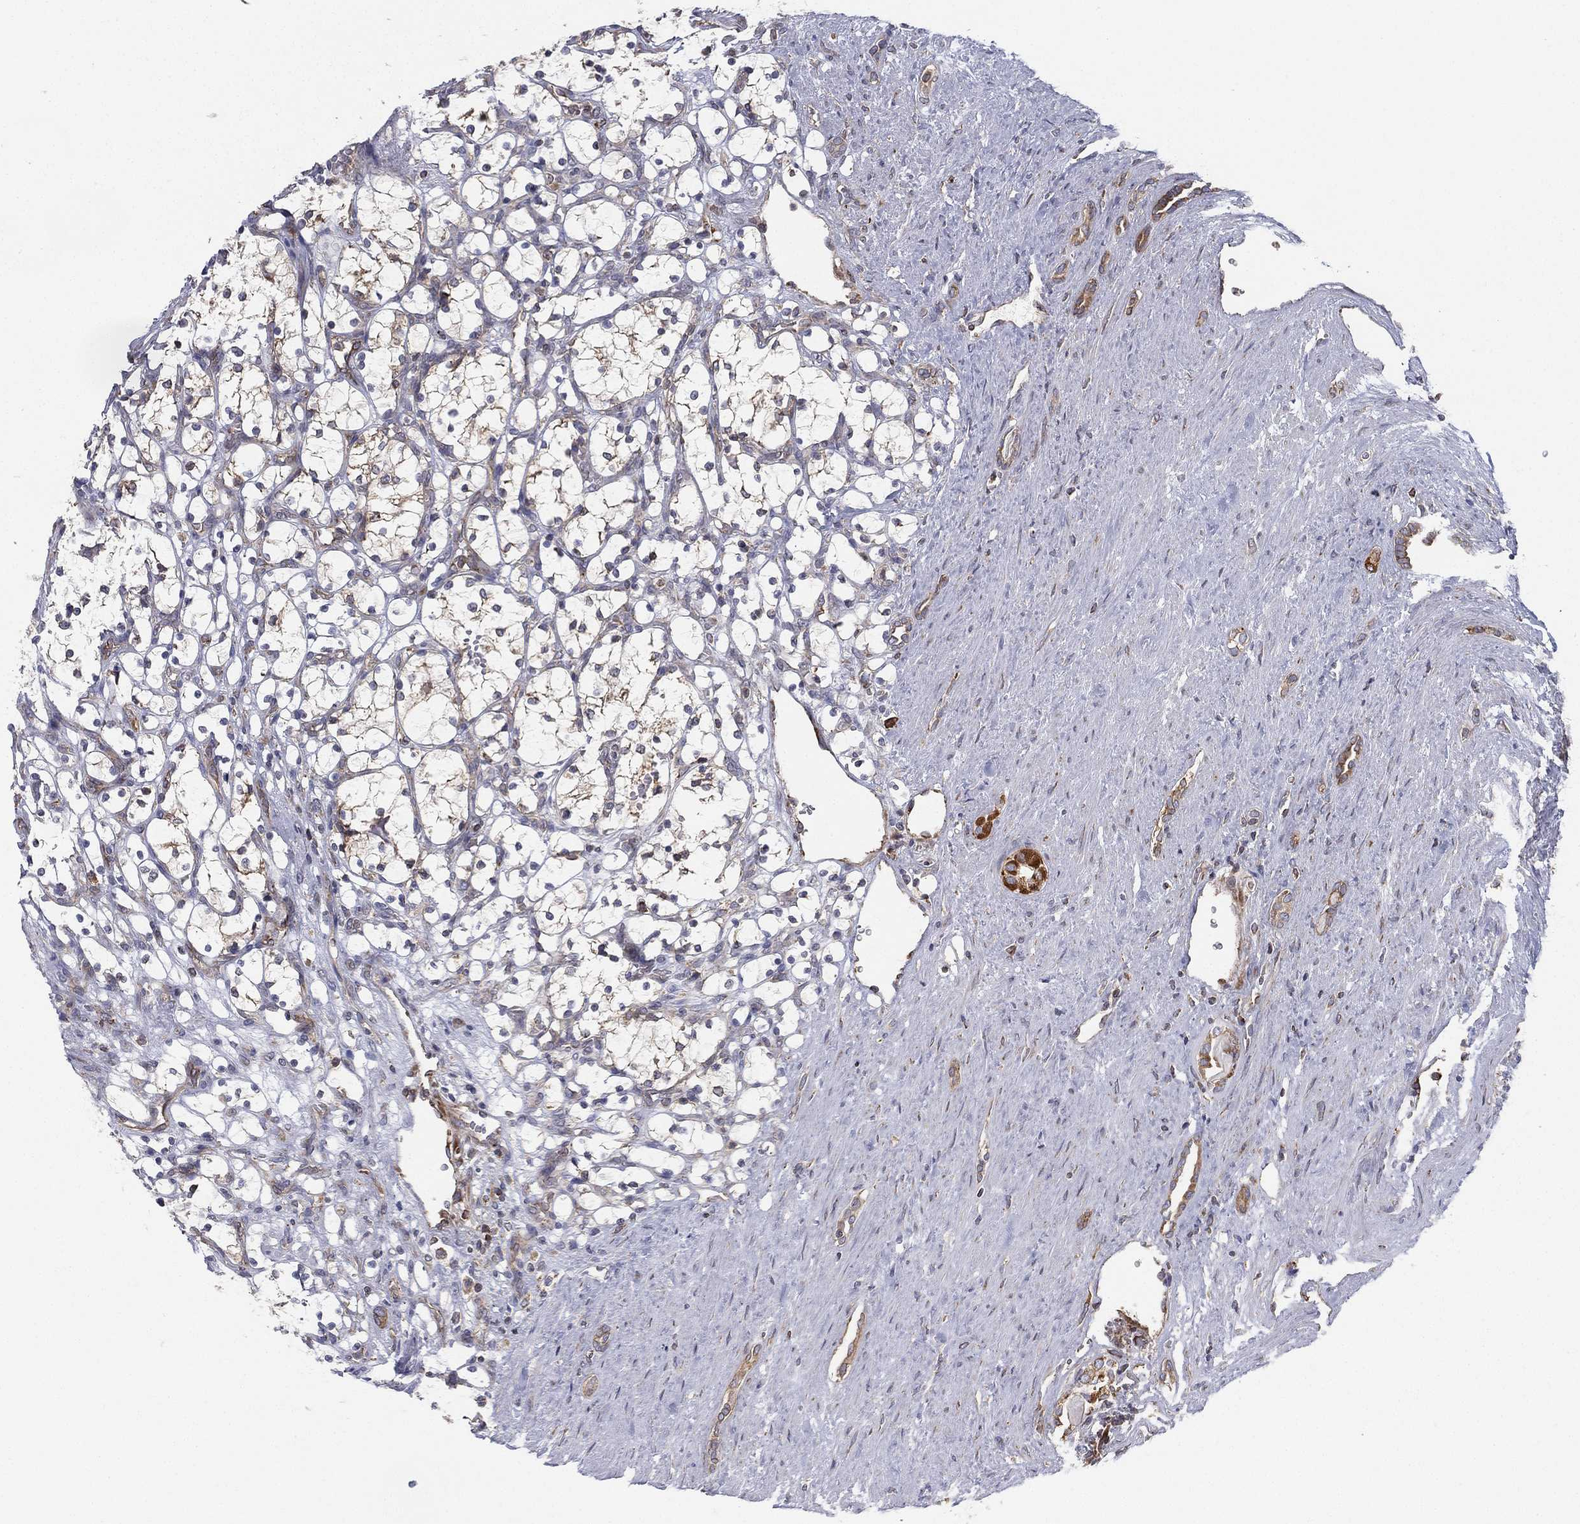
{"staining": {"intensity": "negative", "quantity": "none", "location": "none"}, "tissue": "renal cancer", "cell_type": "Tumor cells", "image_type": "cancer", "snomed": [{"axis": "morphology", "description": "Adenocarcinoma, NOS"}, {"axis": "topography", "description": "Kidney"}], "caption": "Renal adenocarcinoma stained for a protein using immunohistochemistry exhibits no positivity tumor cells.", "gene": "CYB5B", "patient": {"sex": "female", "age": 69}}